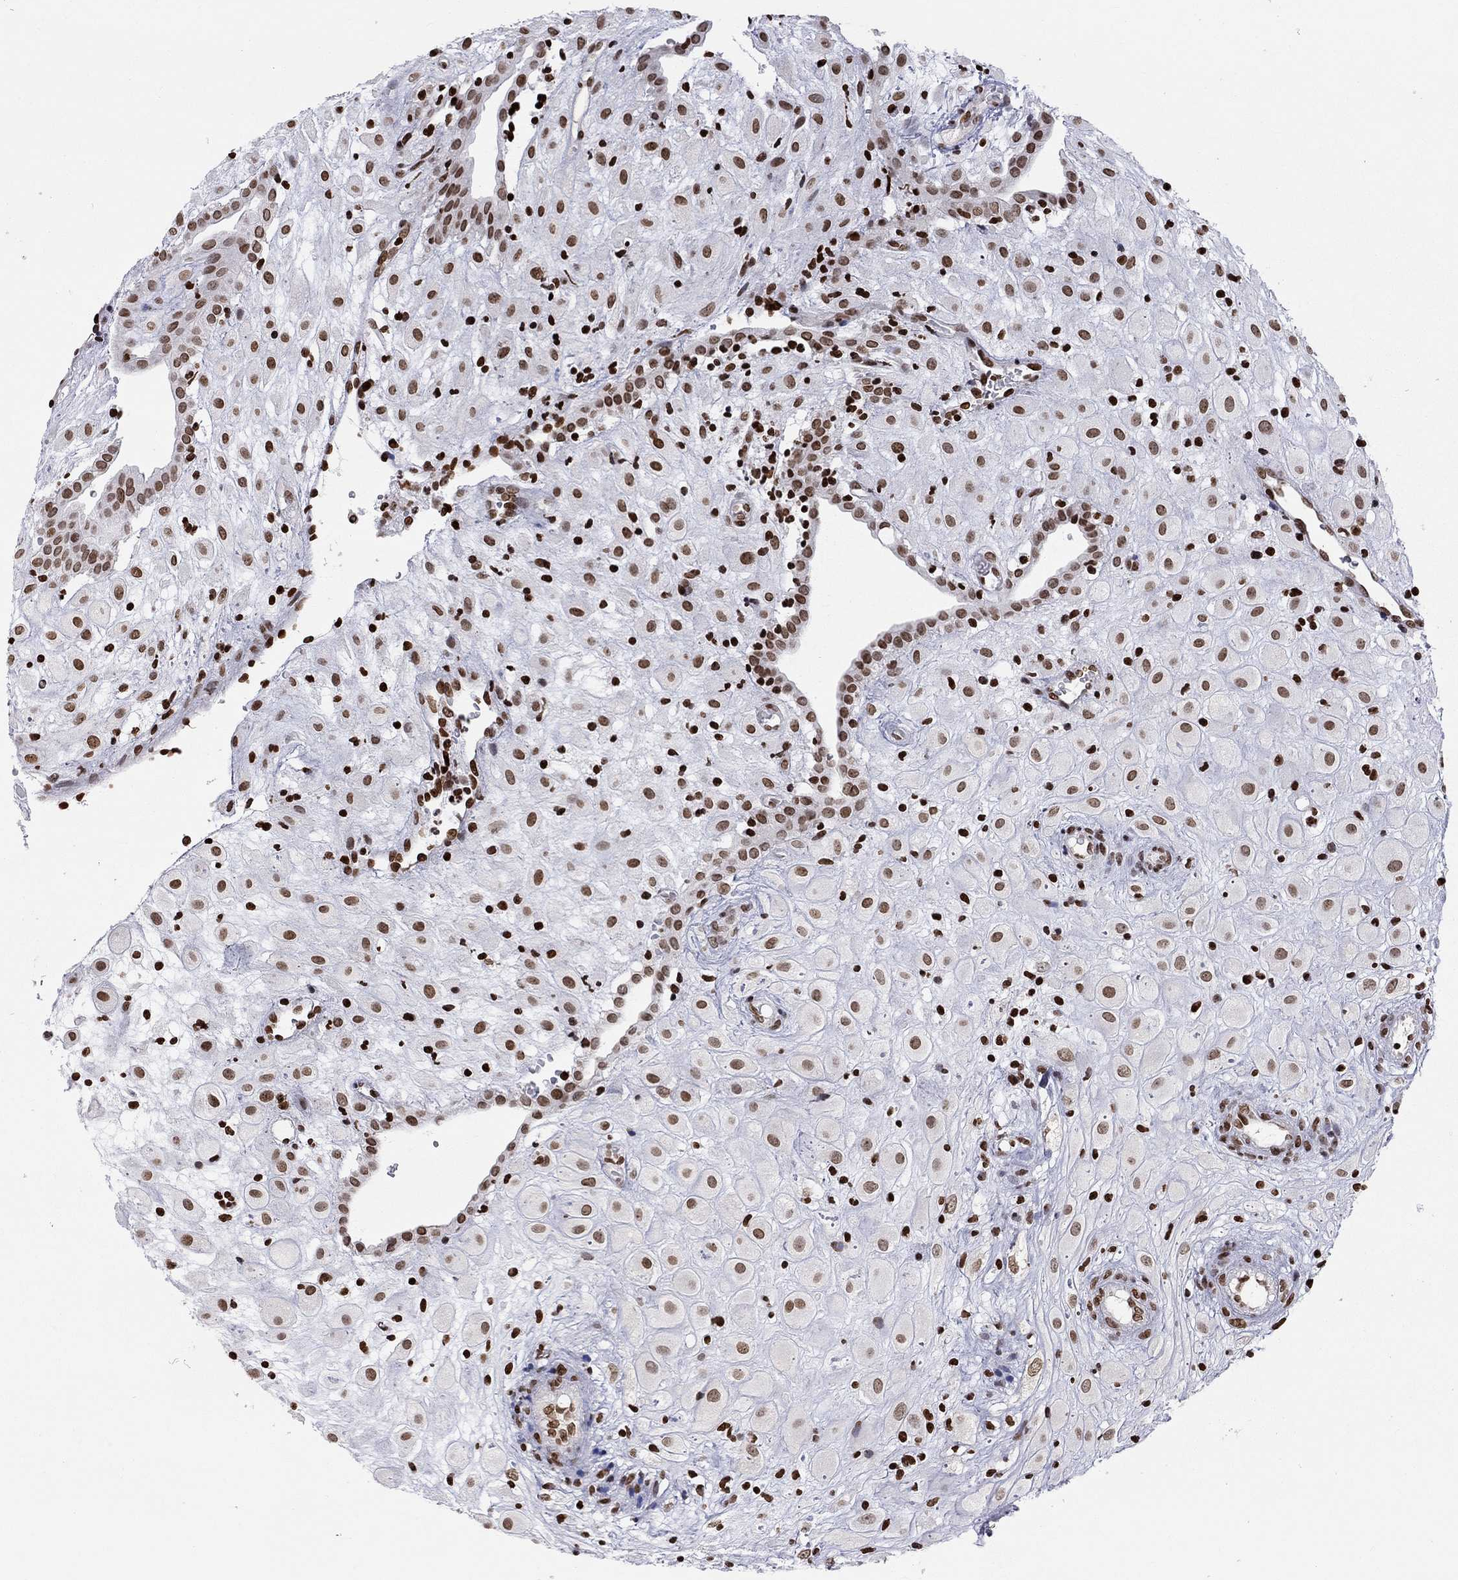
{"staining": {"intensity": "moderate", "quantity": ">75%", "location": "nuclear"}, "tissue": "placenta", "cell_type": "Decidual cells", "image_type": "normal", "snomed": [{"axis": "morphology", "description": "Normal tissue, NOS"}, {"axis": "topography", "description": "Placenta"}], "caption": "This is a photomicrograph of immunohistochemistry staining of unremarkable placenta, which shows moderate staining in the nuclear of decidual cells.", "gene": "H2AX", "patient": {"sex": "female", "age": 24}}